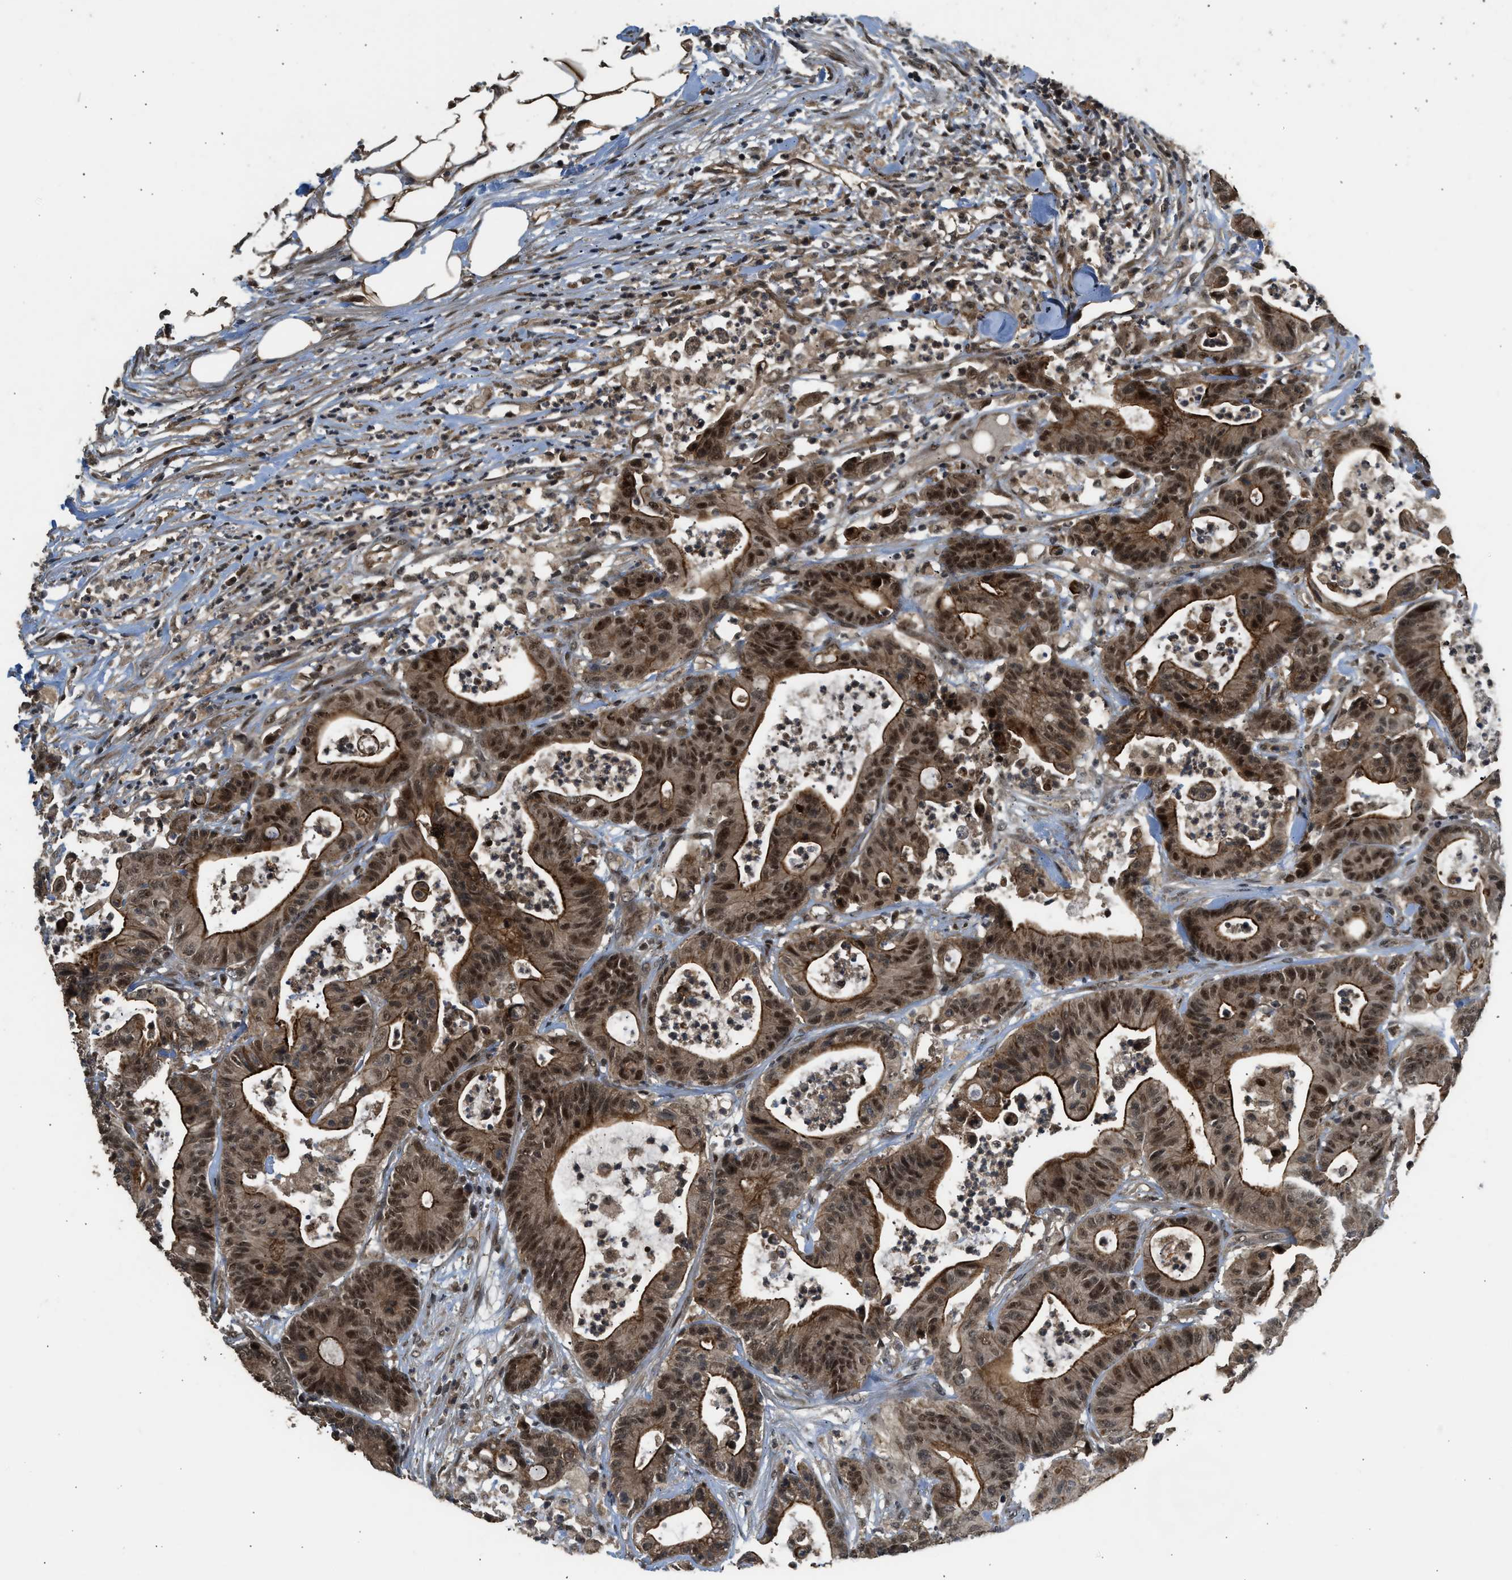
{"staining": {"intensity": "strong", "quantity": ">75%", "location": "cytoplasmic/membranous,nuclear"}, "tissue": "colorectal cancer", "cell_type": "Tumor cells", "image_type": "cancer", "snomed": [{"axis": "morphology", "description": "Adenocarcinoma, NOS"}, {"axis": "topography", "description": "Colon"}], "caption": "Protein expression analysis of human adenocarcinoma (colorectal) reveals strong cytoplasmic/membranous and nuclear expression in about >75% of tumor cells.", "gene": "GET1", "patient": {"sex": "female", "age": 84}}